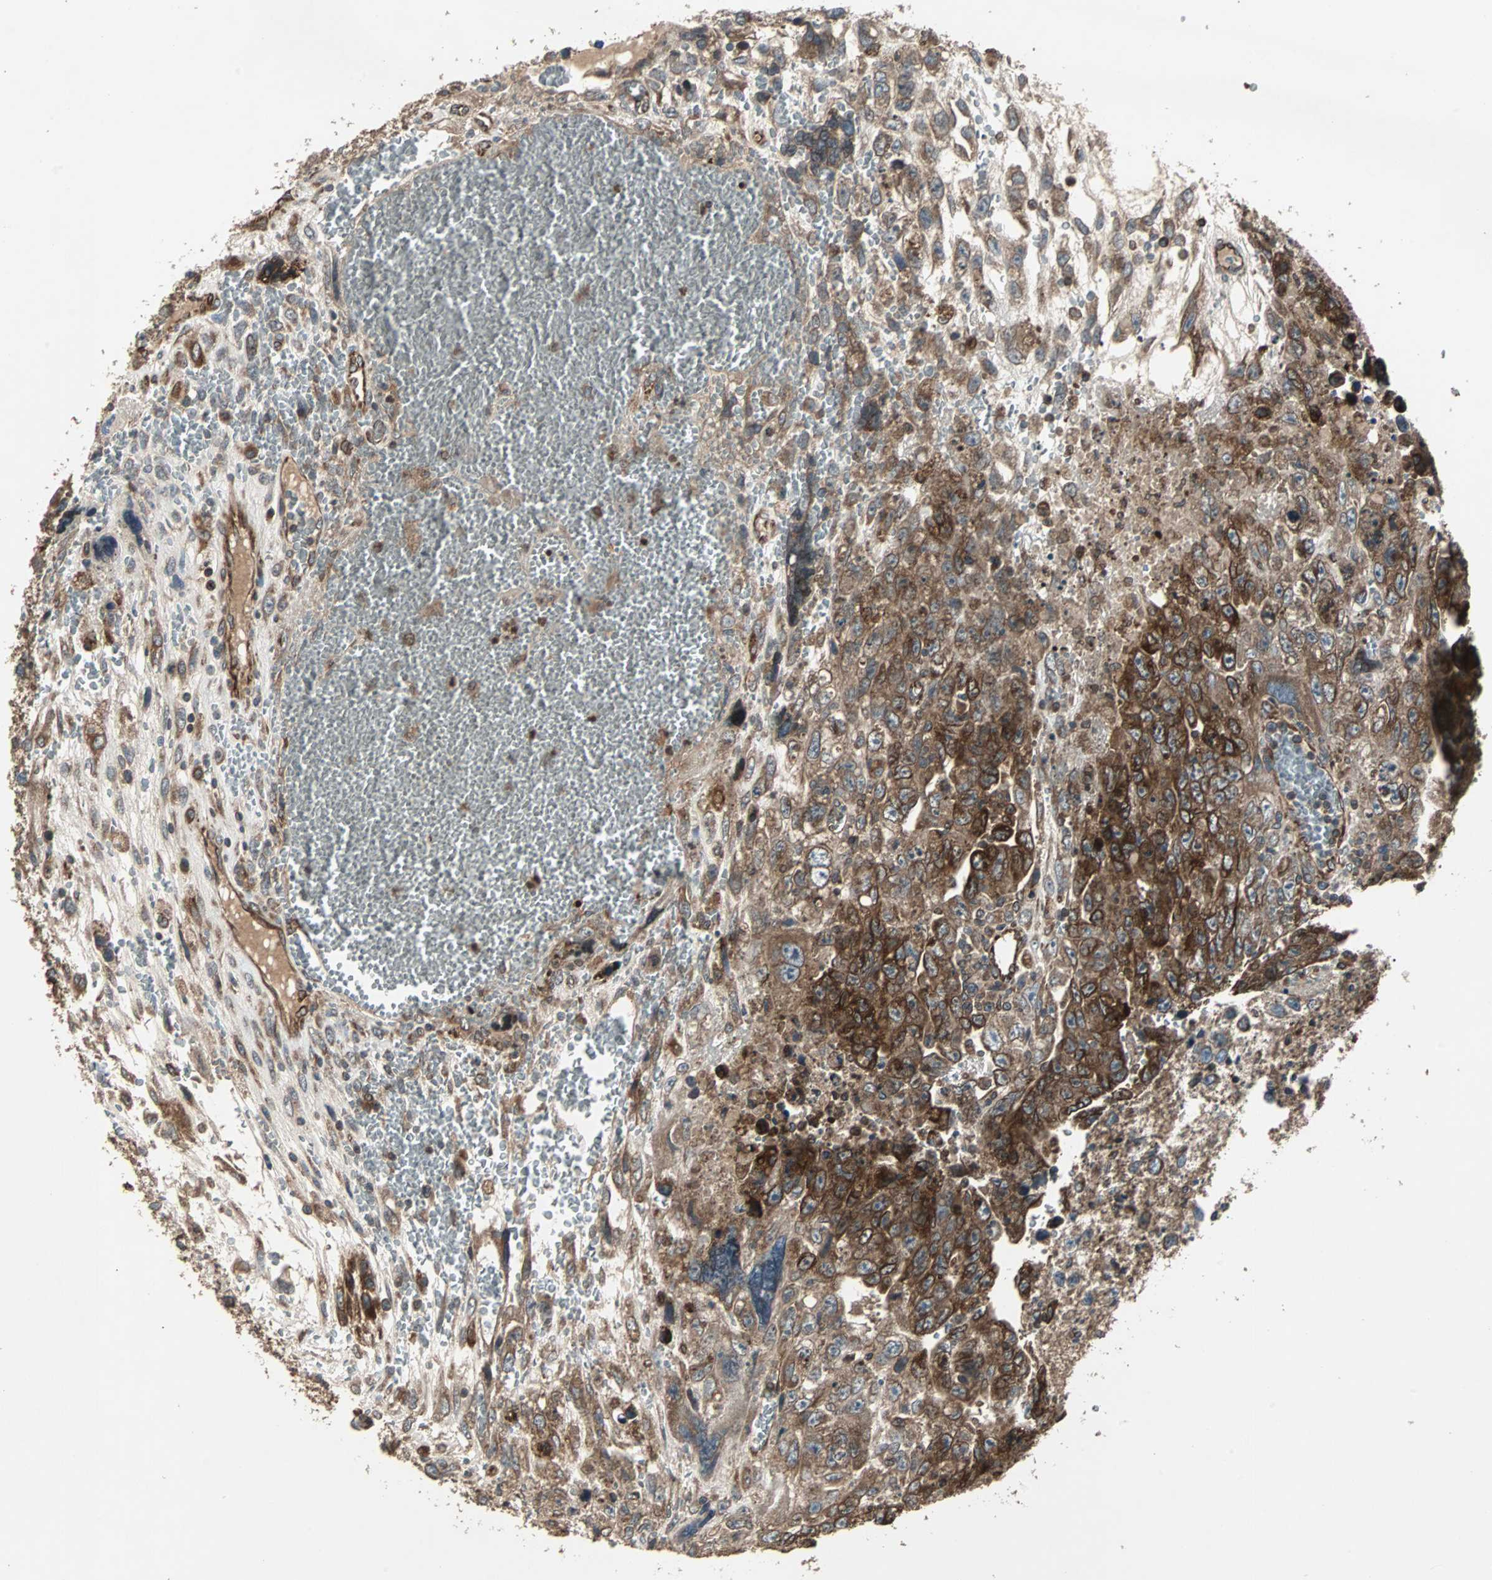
{"staining": {"intensity": "strong", "quantity": ">75%", "location": "cytoplasmic/membranous"}, "tissue": "testis cancer", "cell_type": "Tumor cells", "image_type": "cancer", "snomed": [{"axis": "morphology", "description": "Carcinoma, Embryonal, NOS"}, {"axis": "topography", "description": "Testis"}], "caption": "The photomicrograph reveals a brown stain indicating the presence of a protein in the cytoplasmic/membranous of tumor cells in testis cancer (embryonal carcinoma). (DAB = brown stain, brightfield microscopy at high magnification).", "gene": "RAB7A", "patient": {"sex": "male", "age": 28}}